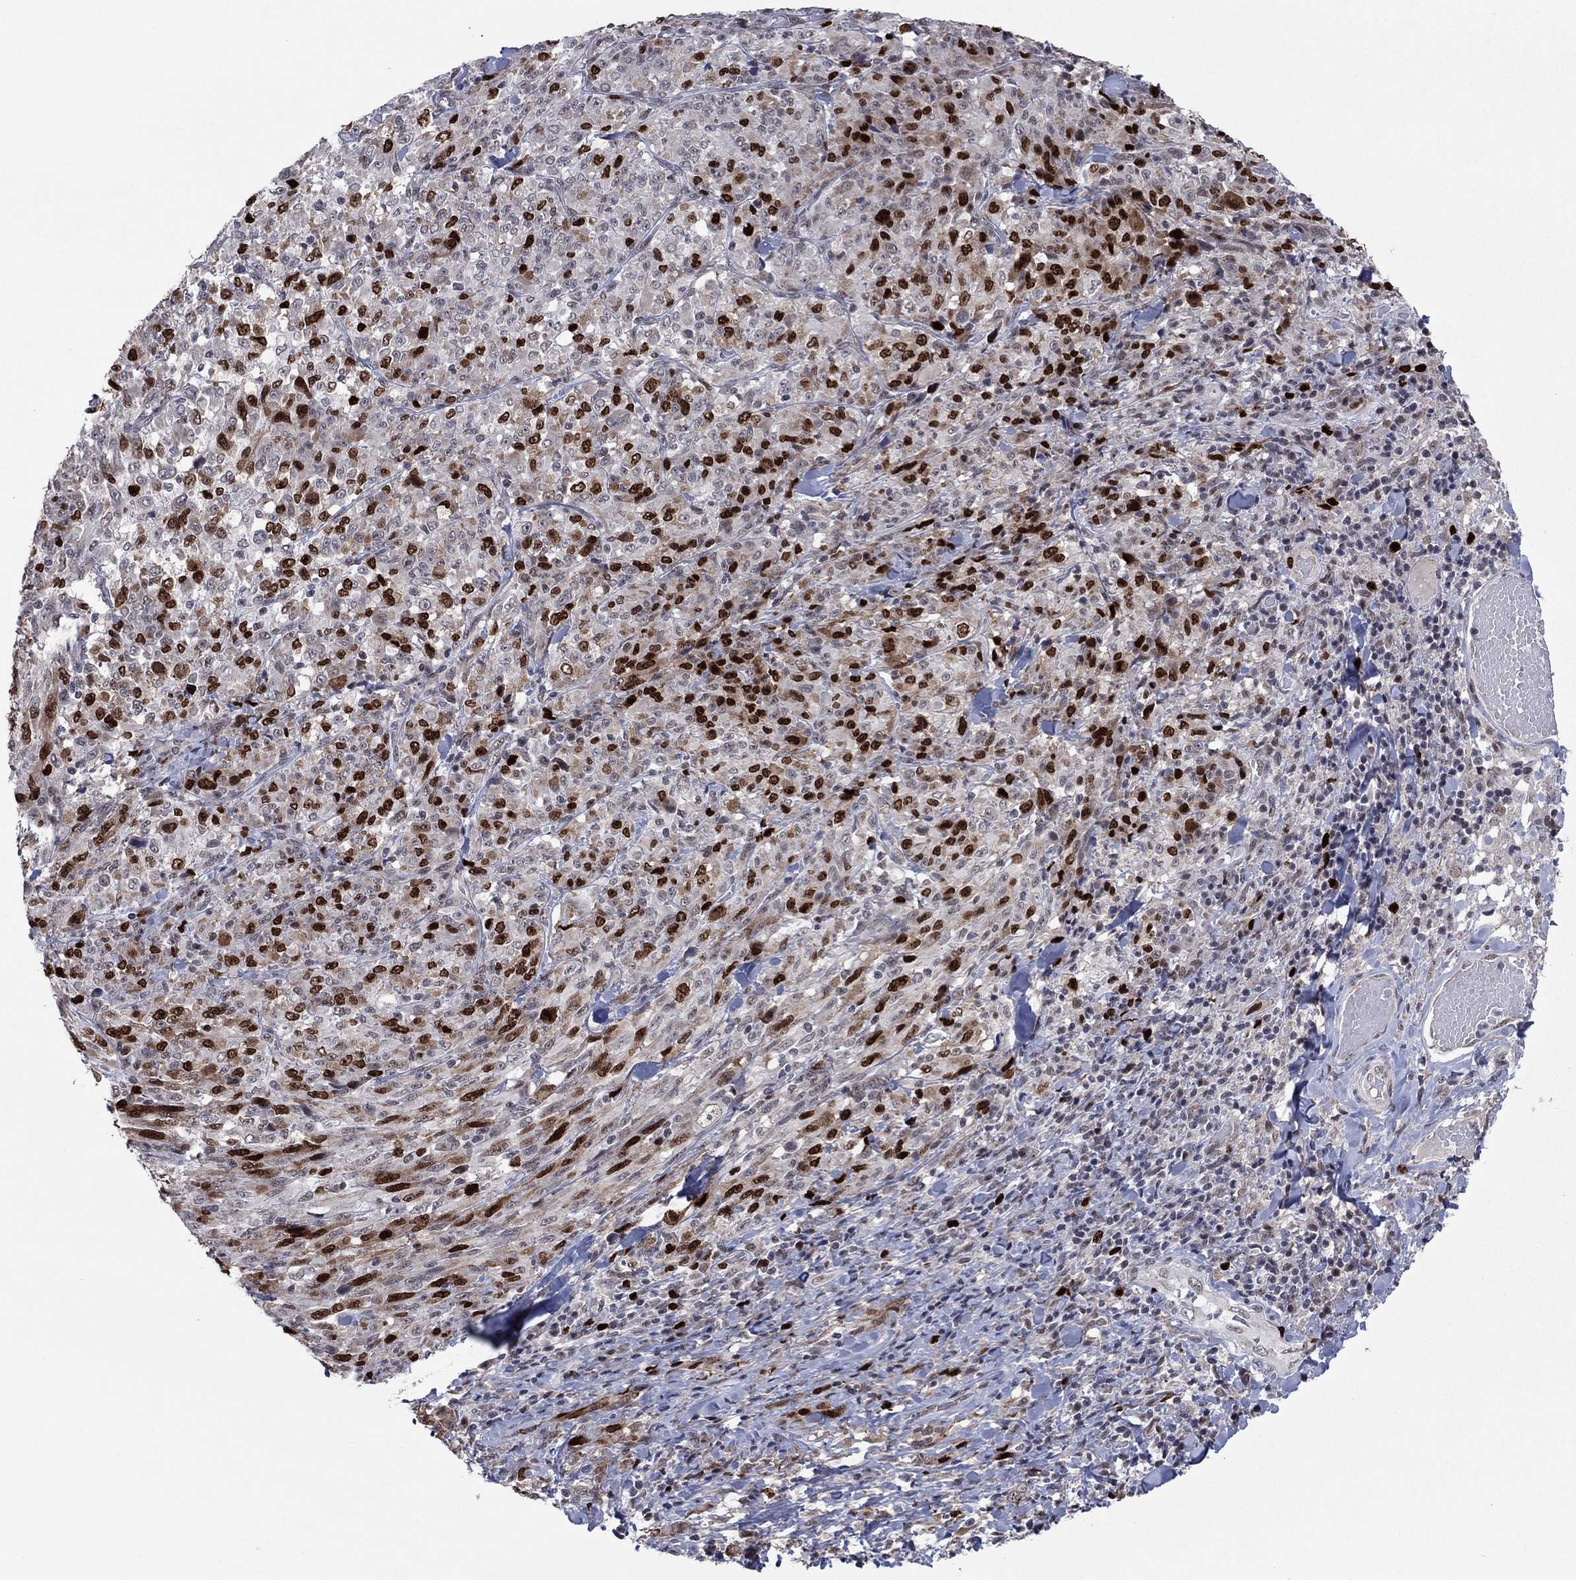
{"staining": {"intensity": "strong", "quantity": "25%-75%", "location": "nuclear"}, "tissue": "melanoma", "cell_type": "Tumor cells", "image_type": "cancer", "snomed": [{"axis": "morphology", "description": "Malignant melanoma, NOS"}, {"axis": "topography", "description": "Skin"}], "caption": "Immunohistochemical staining of human melanoma reveals high levels of strong nuclear expression in approximately 25%-75% of tumor cells.", "gene": "CDCA5", "patient": {"sex": "female", "age": 91}}